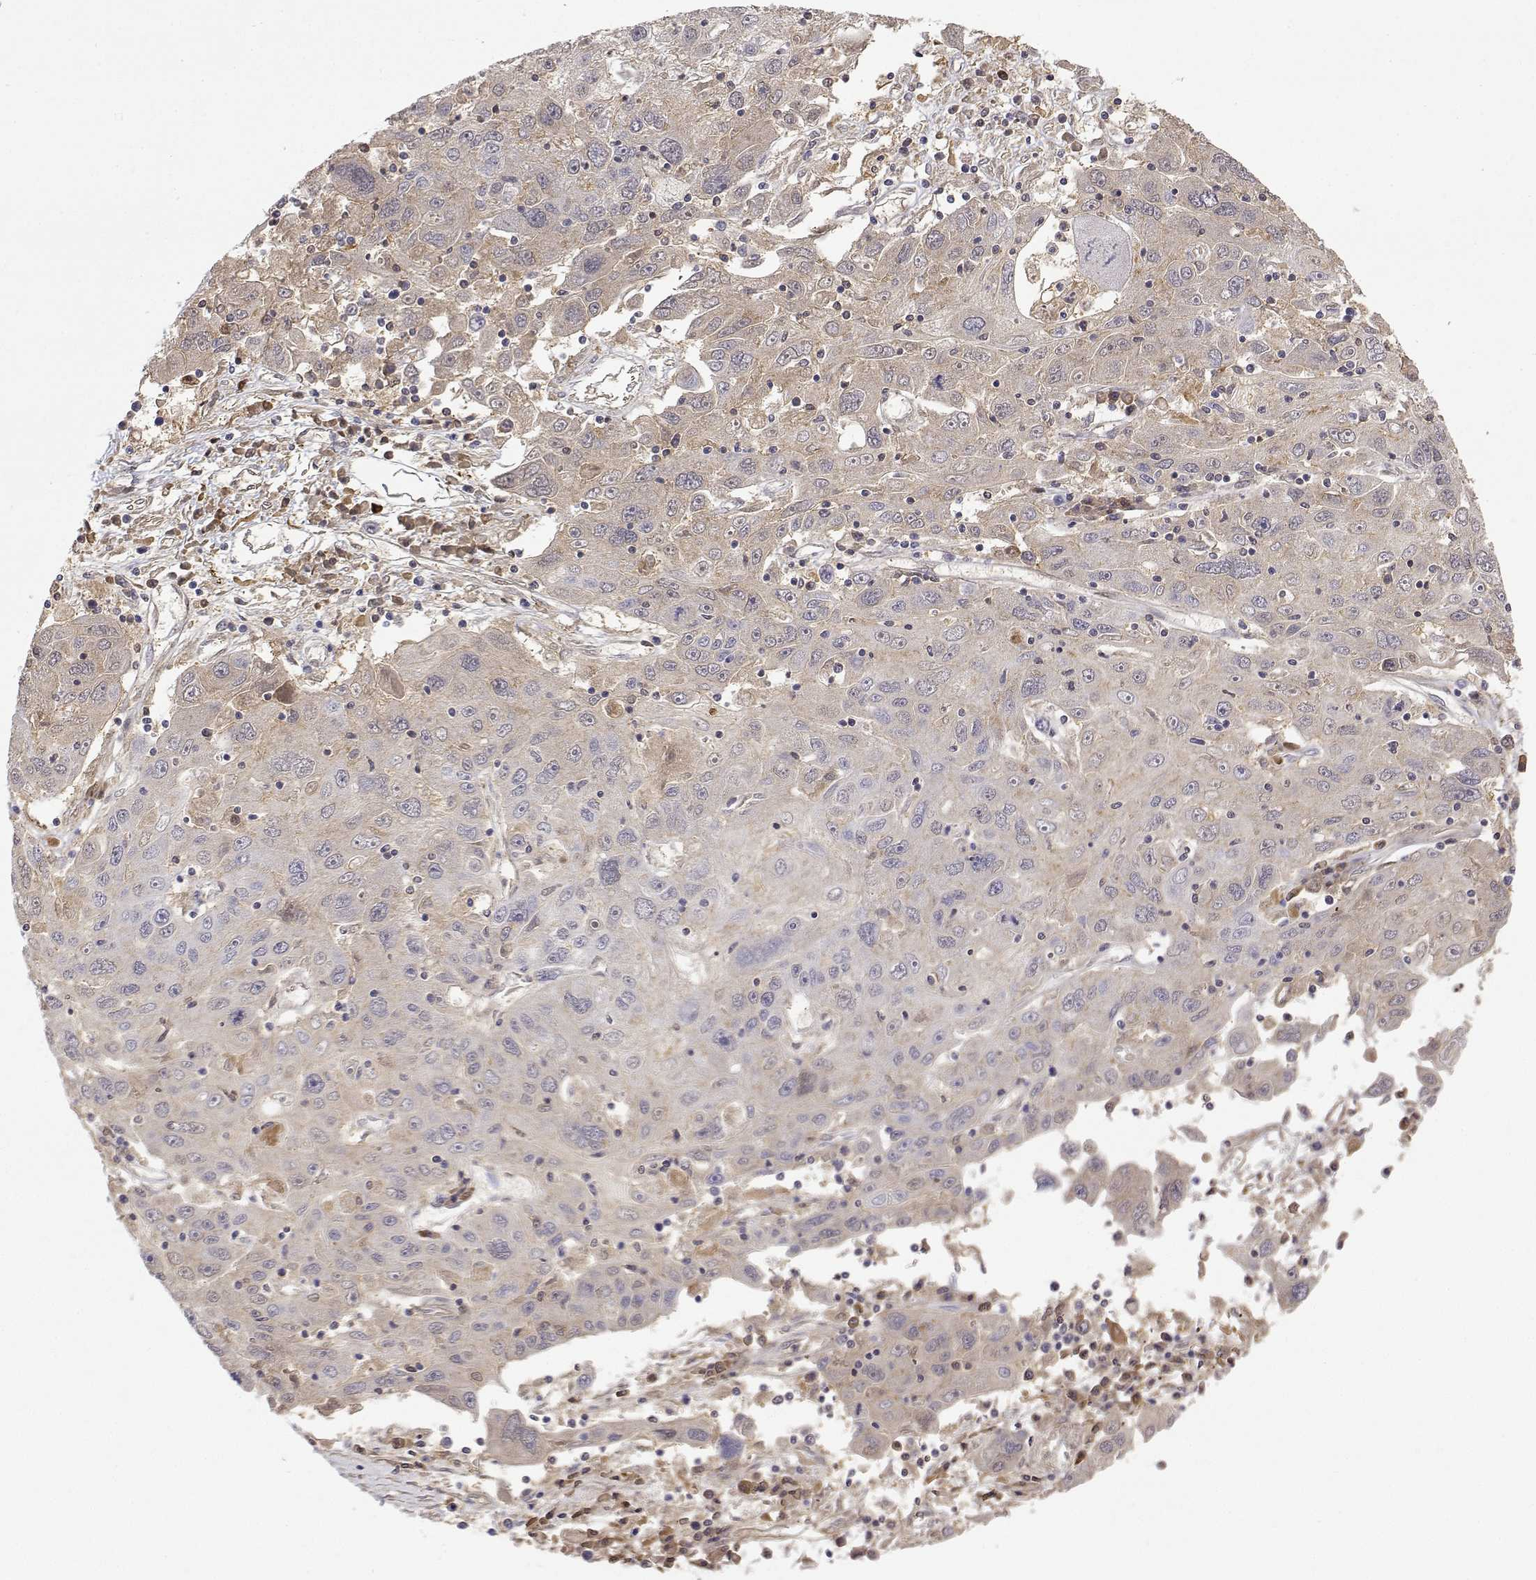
{"staining": {"intensity": "weak", "quantity": "<25%", "location": "cytoplasmic/membranous"}, "tissue": "stomach cancer", "cell_type": "Tumor cells", "image_type": "cancer", "snomed": [{"axis": "morphology", "description": "Adenocarcinoma, NOS"}, {"axis": "topography", "description": "Stomach"}], "caption": "Photomicrograph shows no protein positivity in tumor cells of stomach cancer tissue.", "gene": "IGFBP4", "patient": {"sex": "male", "age": 56}}